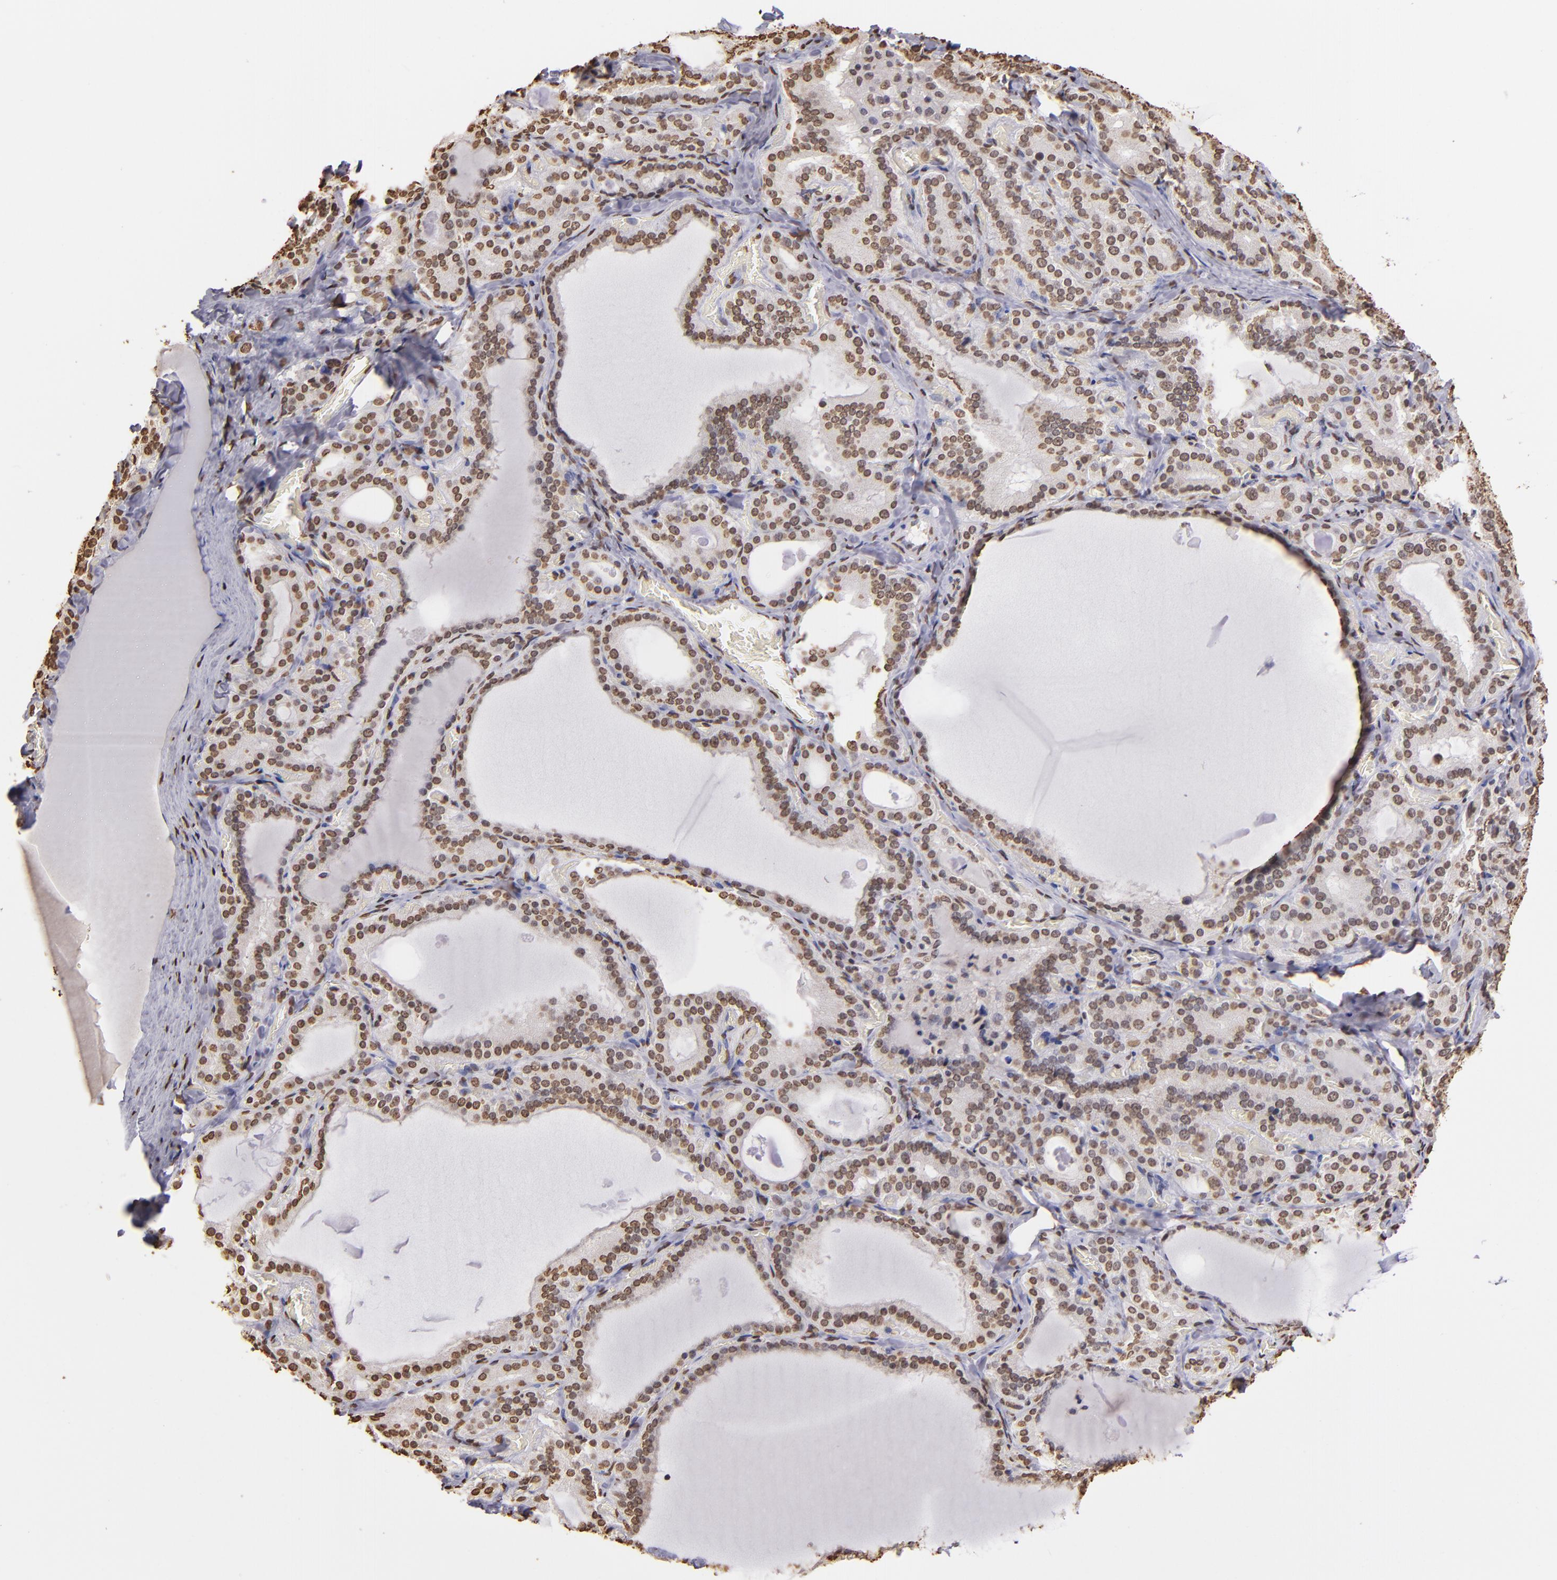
{"staining": {"intensity": "moderate", "quantity": ">75%", "location": "nuclear"}, "tissue": "thyroid gland", "cell_type": "Glandular cells", "image_type": "normal", "snomed": [{"axis": "morphology", "description": "Normal tissue, NOS"}, {"axis": "topography", "description": "Thyroid gland"}], "caption": "High-magnification brightfield microscopy of benign thyroid gland stained with DAB (3,3'-diaminobenzidine) (brown) and counterstained with hematoxylin (blue). glandular cells exhibit moderate nuclear staining is seen in about>75% of cells.", "gene": "LBX1", "patient": {"sex": "female", "age": 33}}